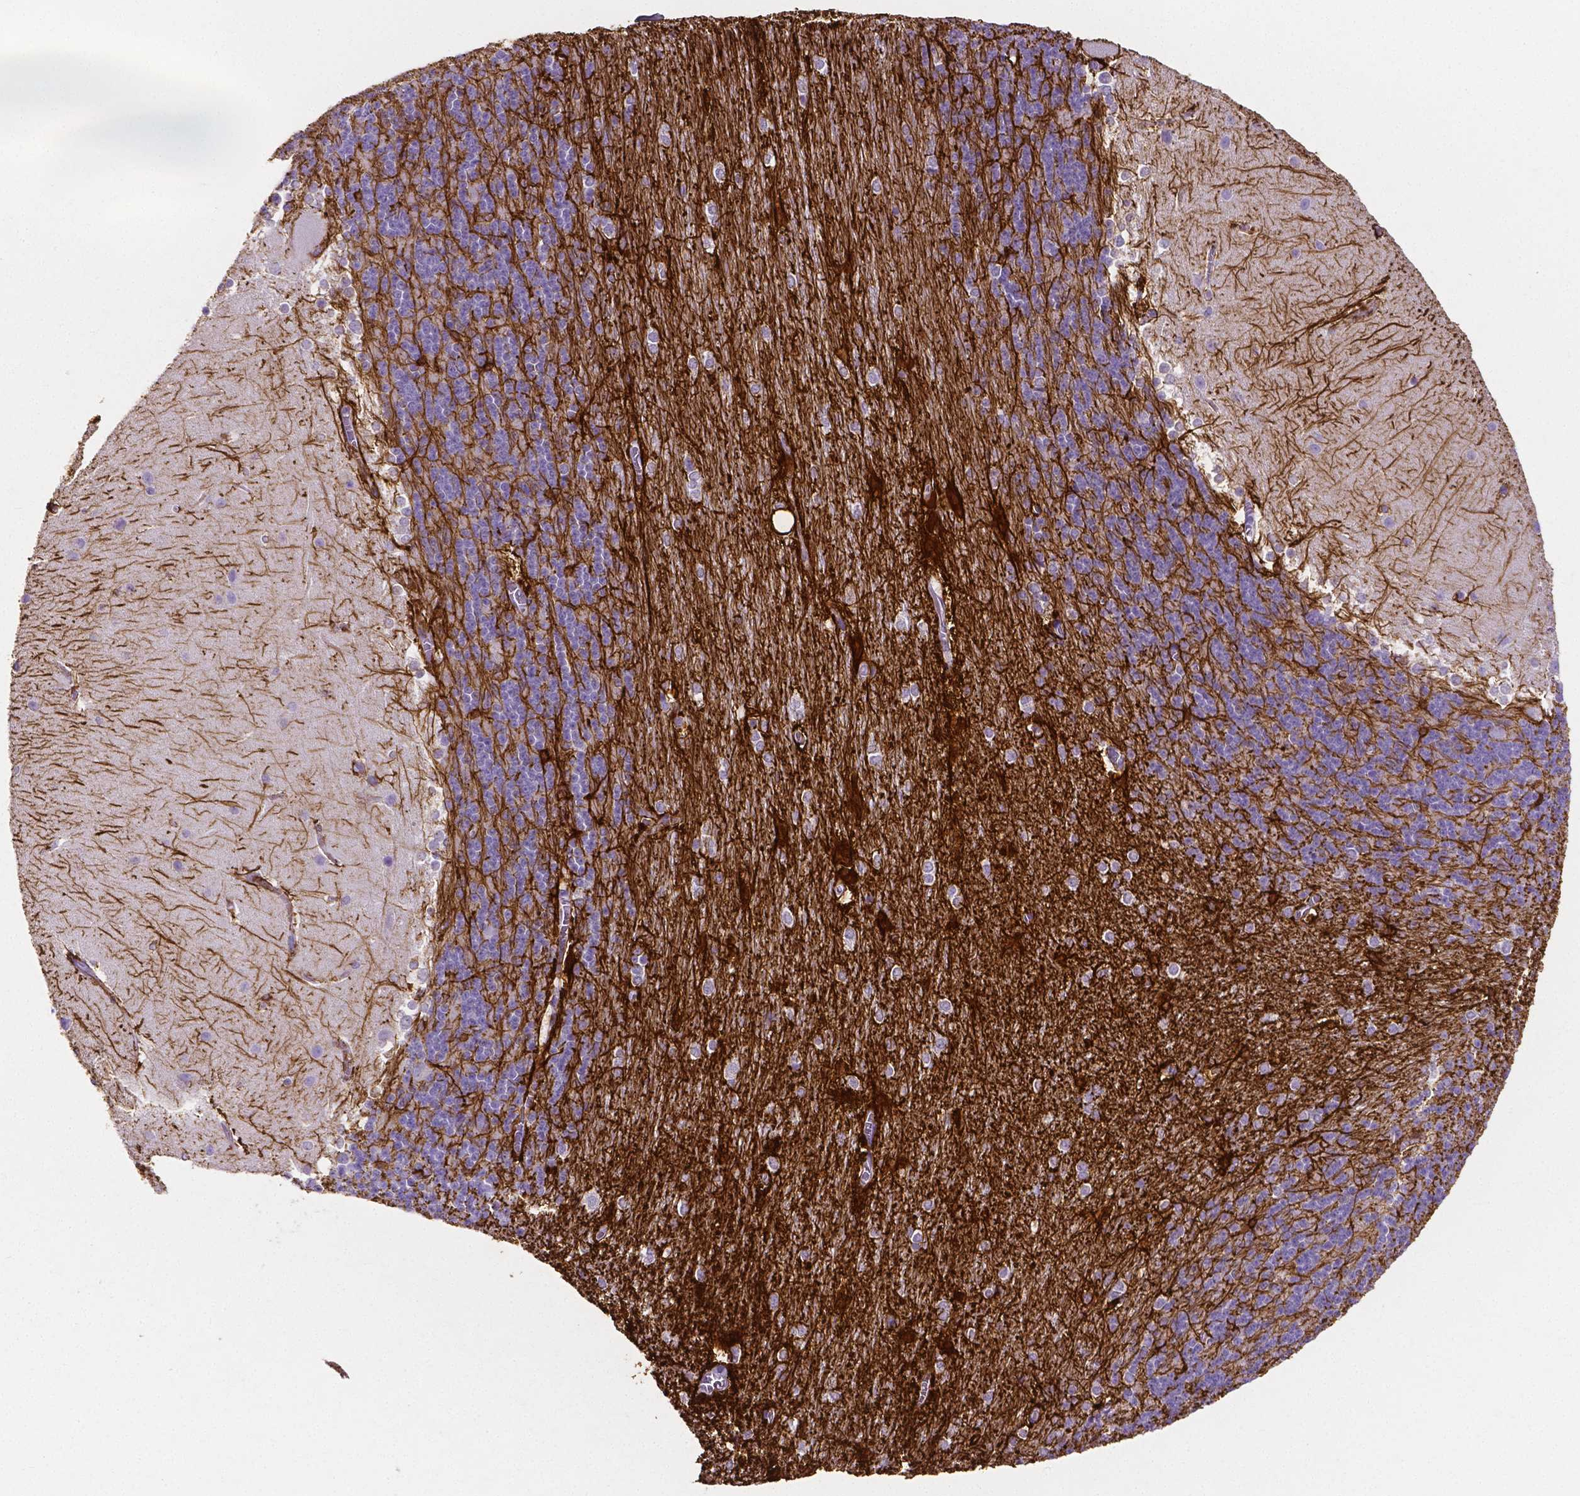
{"staining": {"intensity": "negative", "quantity": "none", "location": "none"}, "tissue": "cerebellum", "cell_type": "Cells in granular layer", "image_type": "normal", "snomed": [{"axis": "morphology", "description": "Normal tissue, NOS"}, {"axis": "topography", "description": "Cerebellum"}], "caption": "IHC histopathology image of unremarkable cerebellum stained for a protein (brown), which reveals no expression in cells in granular layer.", "gene": "SLC22A2", "patient": {"sex": "female", "age": 19}}